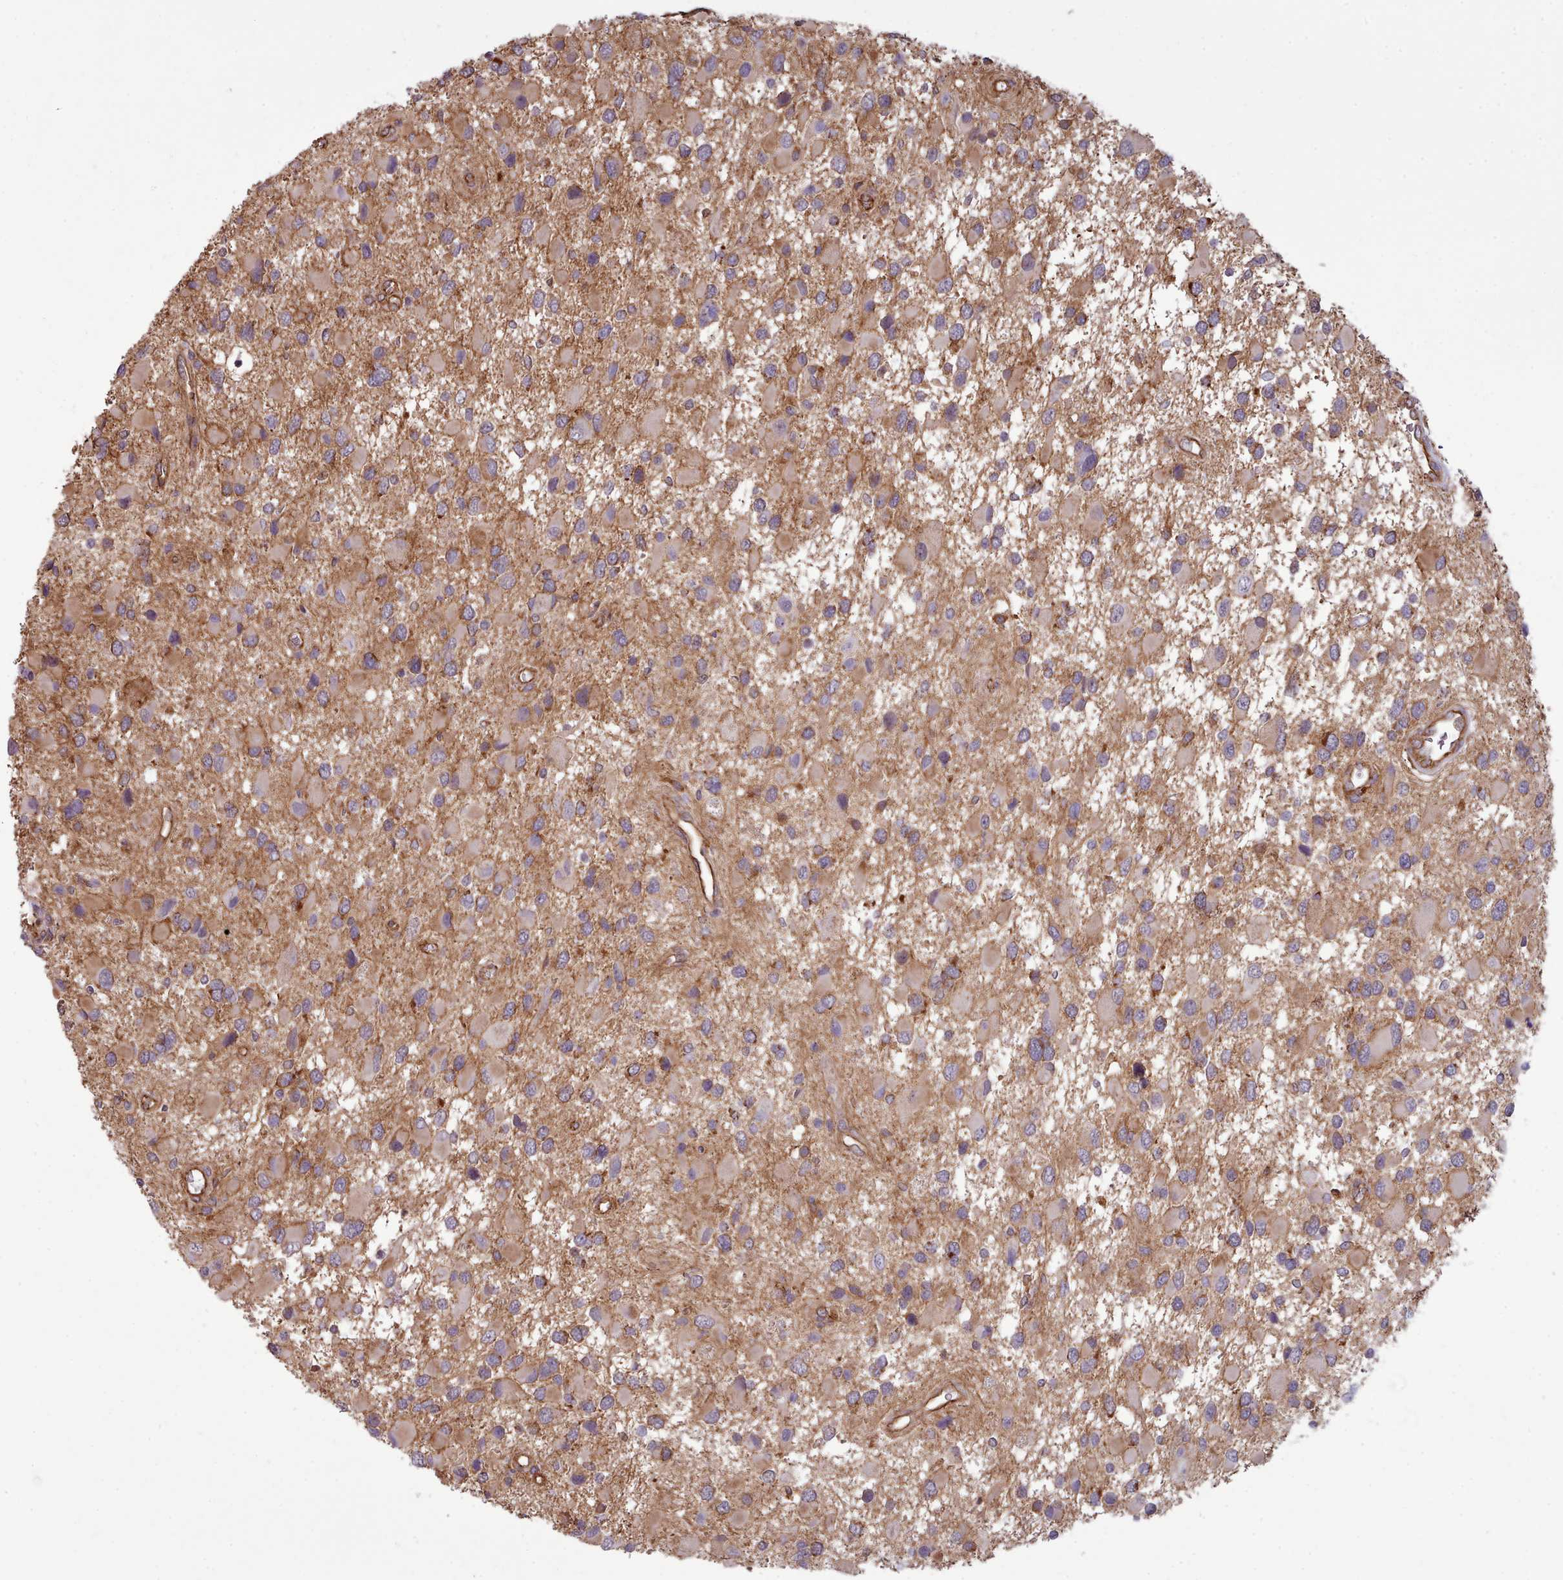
{"staining": {"intensity": "moderate", "quantity": ">75%", "location": "cytoplasmic/membranous"}, "tissue": "glioma", "cell_type": "Tumor cells", "image_type": "cancer", "snomed": [{"axis": "morphology", "description": "Glioma, malignant, High grade"}, {"axis": "topography", "description": "Brain"}], "caption": "An image of human malignant high-grade glioma stained for a protein reveals moderate cytoplasmic/membranous brown staining in tumor cells.", "gene": "MRPL46", "patient": {"sex": "male", "age": 53}}